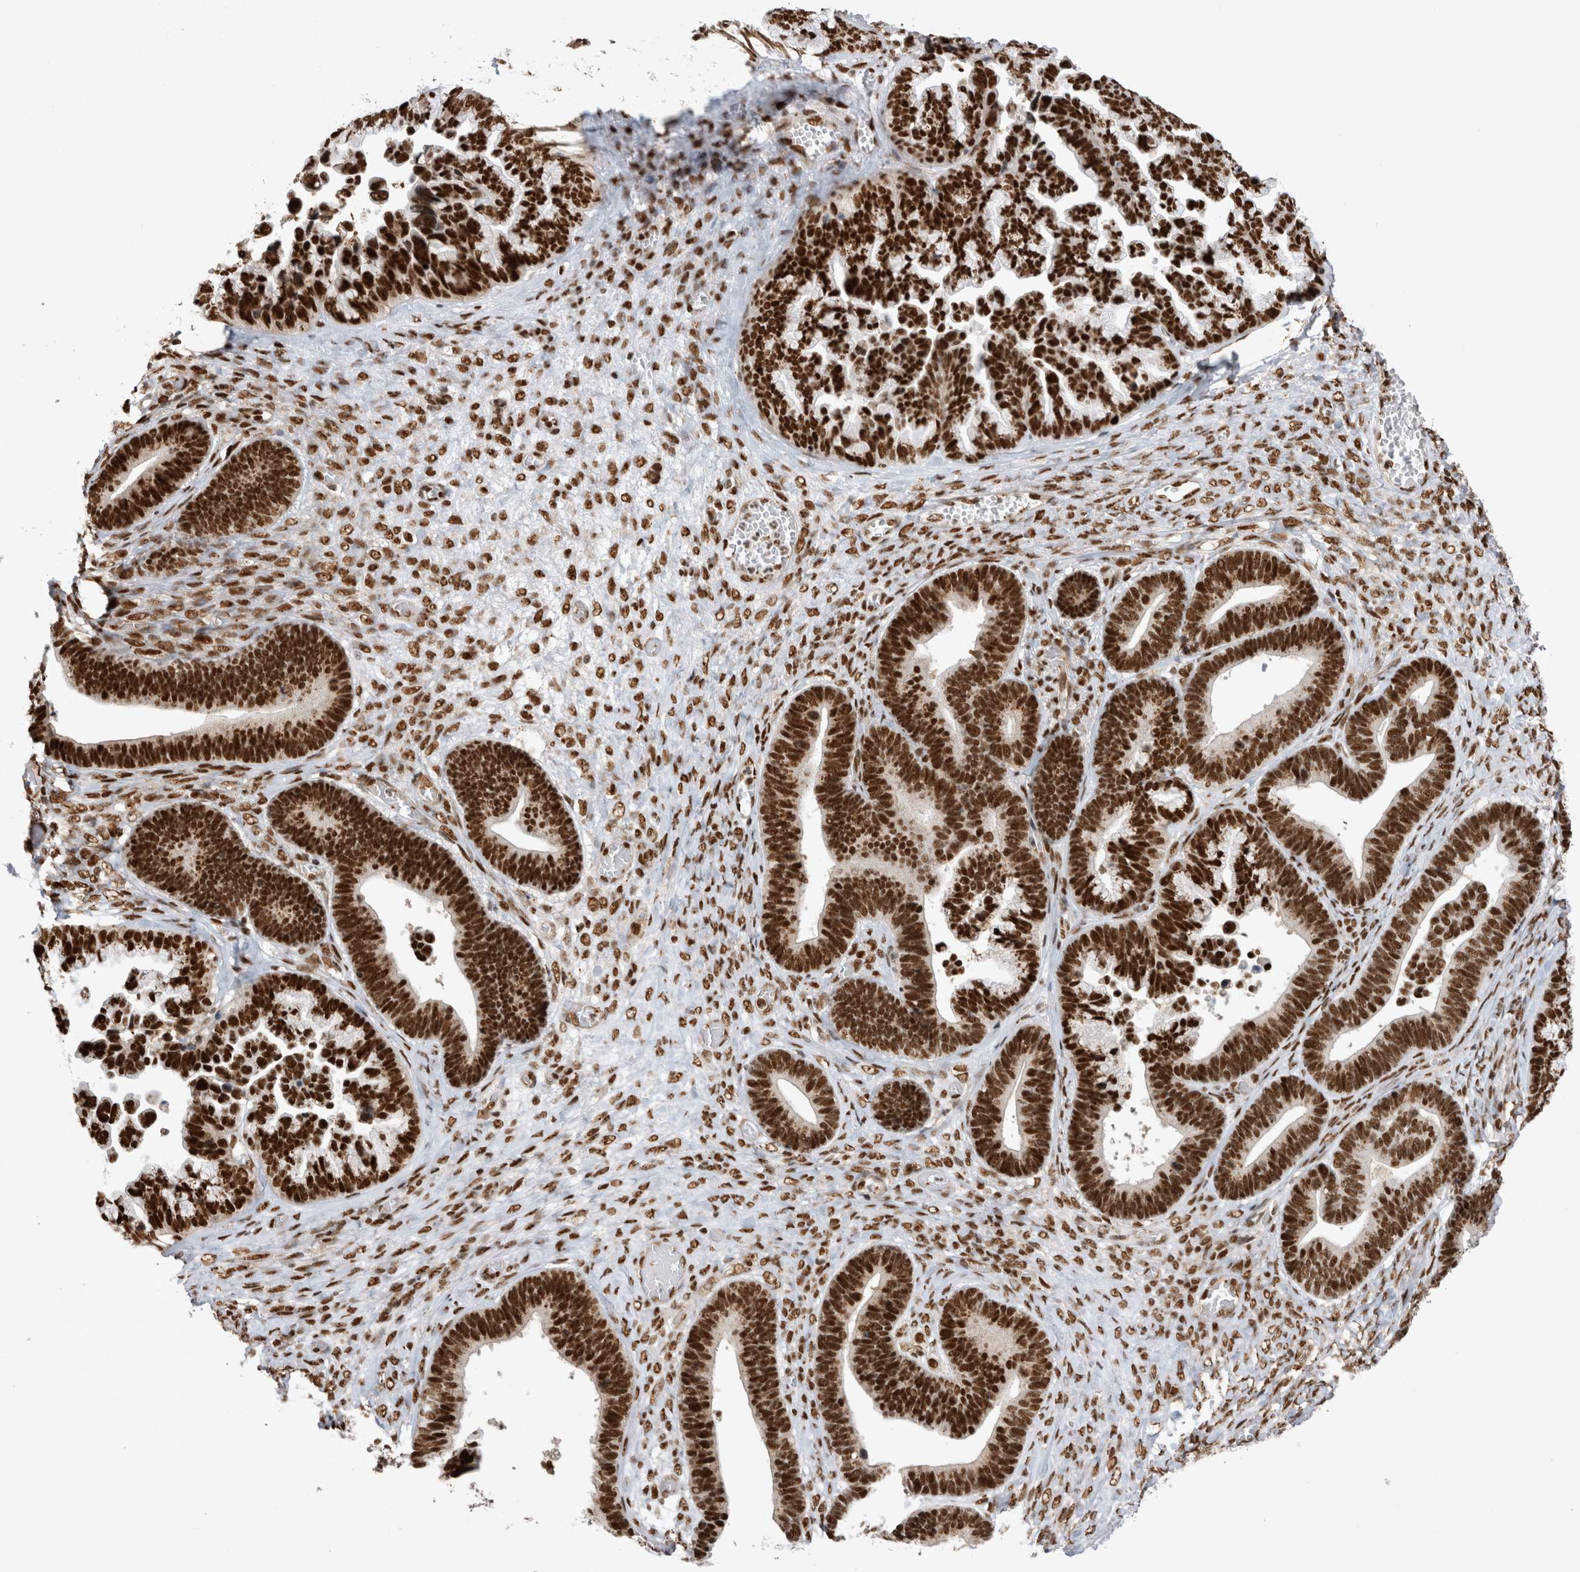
{"staining": {"intensity": "strong", "quantity": ">75%", "location": "nuclear"}, "tissue": "ovarian cancer", "cell_type": "Tumor cells", "image_type": "cancer", "snomed": [{"axis": "morphology", "description": "Cystadenocarcinoma, serous, NOS"}, {"axis": "topography", "description": "Ovary"}], "caption": "Strong nuclear protein staining is seen in about >75% of tumor cells in serous cystadenocarcinoma (ovarian). The protein of interest is shown in brown color, while the nuclei are stained blue.", "gene": "EYA2", "patient": {"sex": "female", "age": 56}}